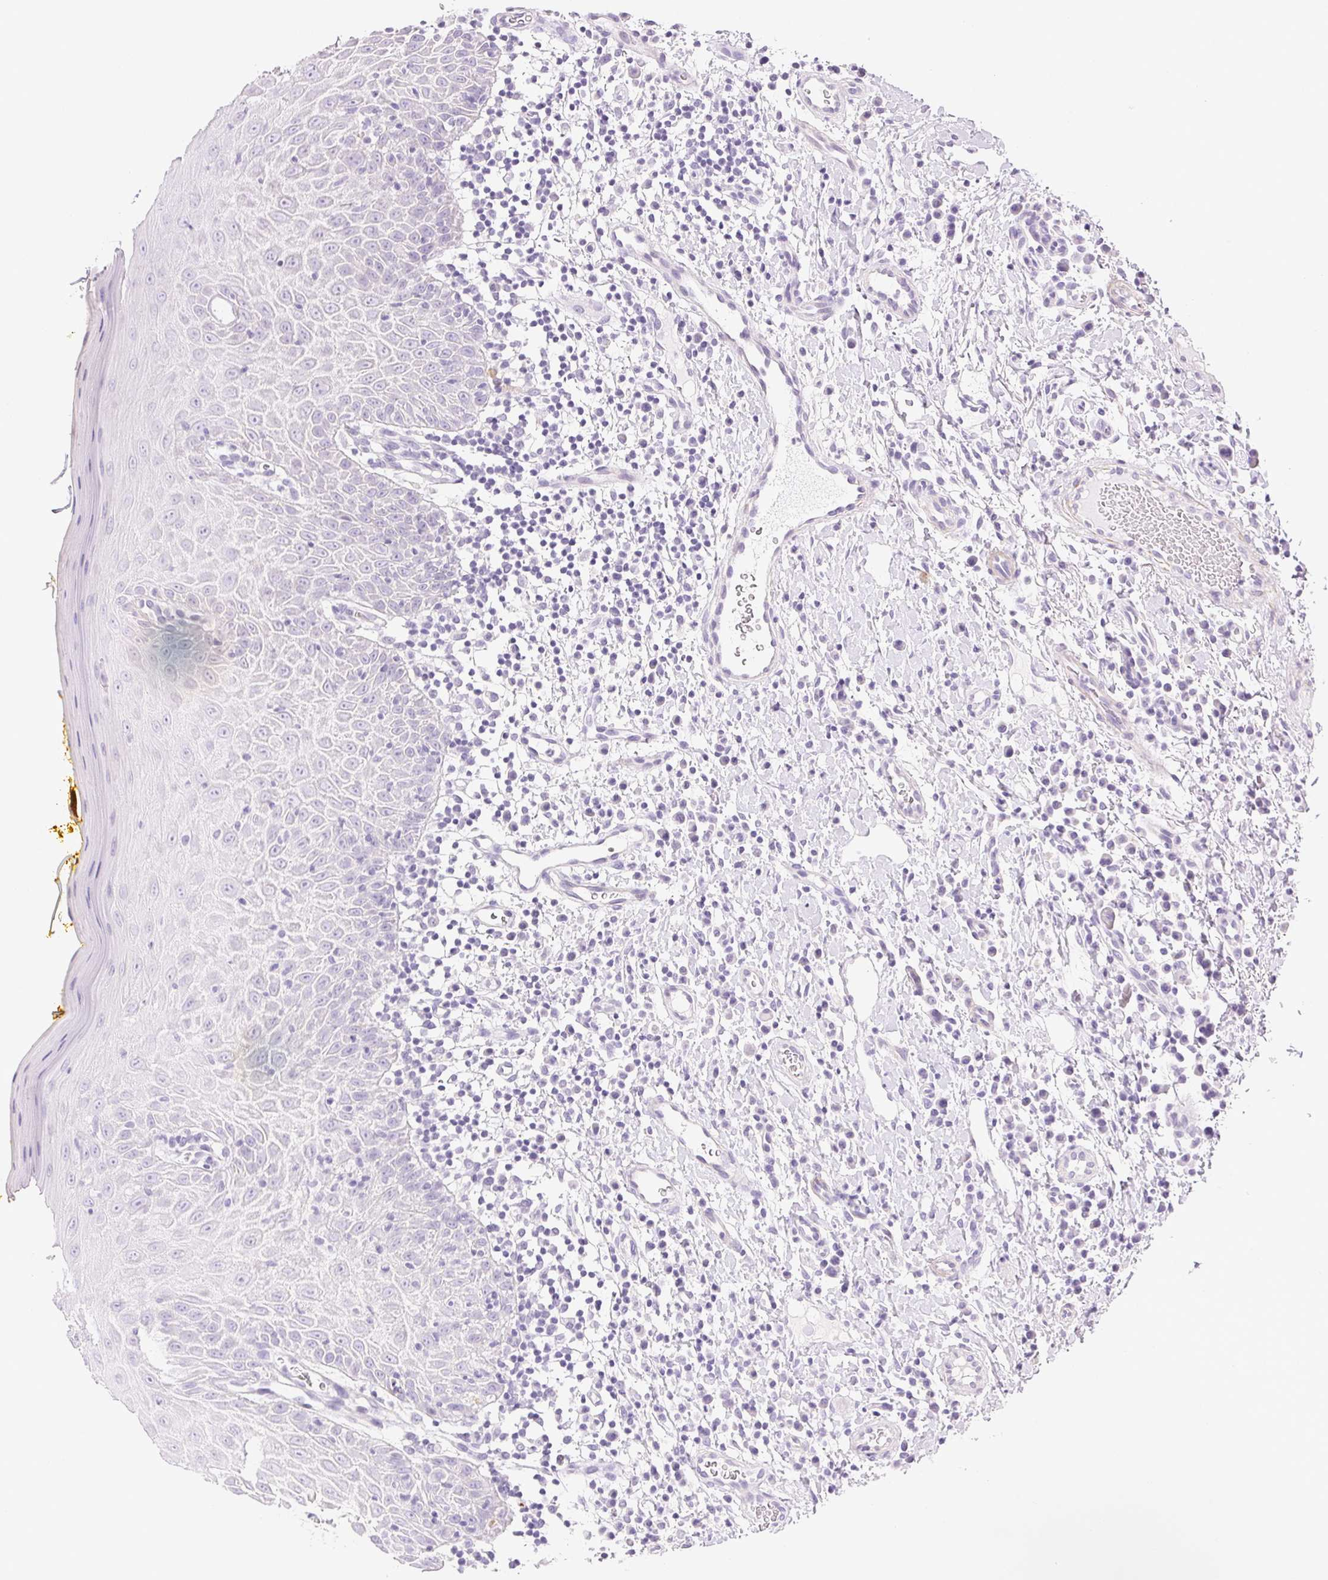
{"staining": {"intensity": "negative", "quantity": "none", "location": "none"}, "tissue": "oral mucosa", "cell_type": "Squamous epithelial cells", "image_type": "normal", "snomed": [{"axis": "morphology", "description": "Normal tissue, NOS"}, {"axis": "topography", "description": "Oral tissue"}, {"axis": "topography", "description": "Tounge, NOS"}], "caption": "IHC micrograph of unremarkable oral mucosa stained for a protein (brown), which exhibits no positivity in squamous epithelial cells. (DAB immunohistochemistry, high magnification).", "gene": "KCNE2", "patient": {"sex": "female", "age": 58}}